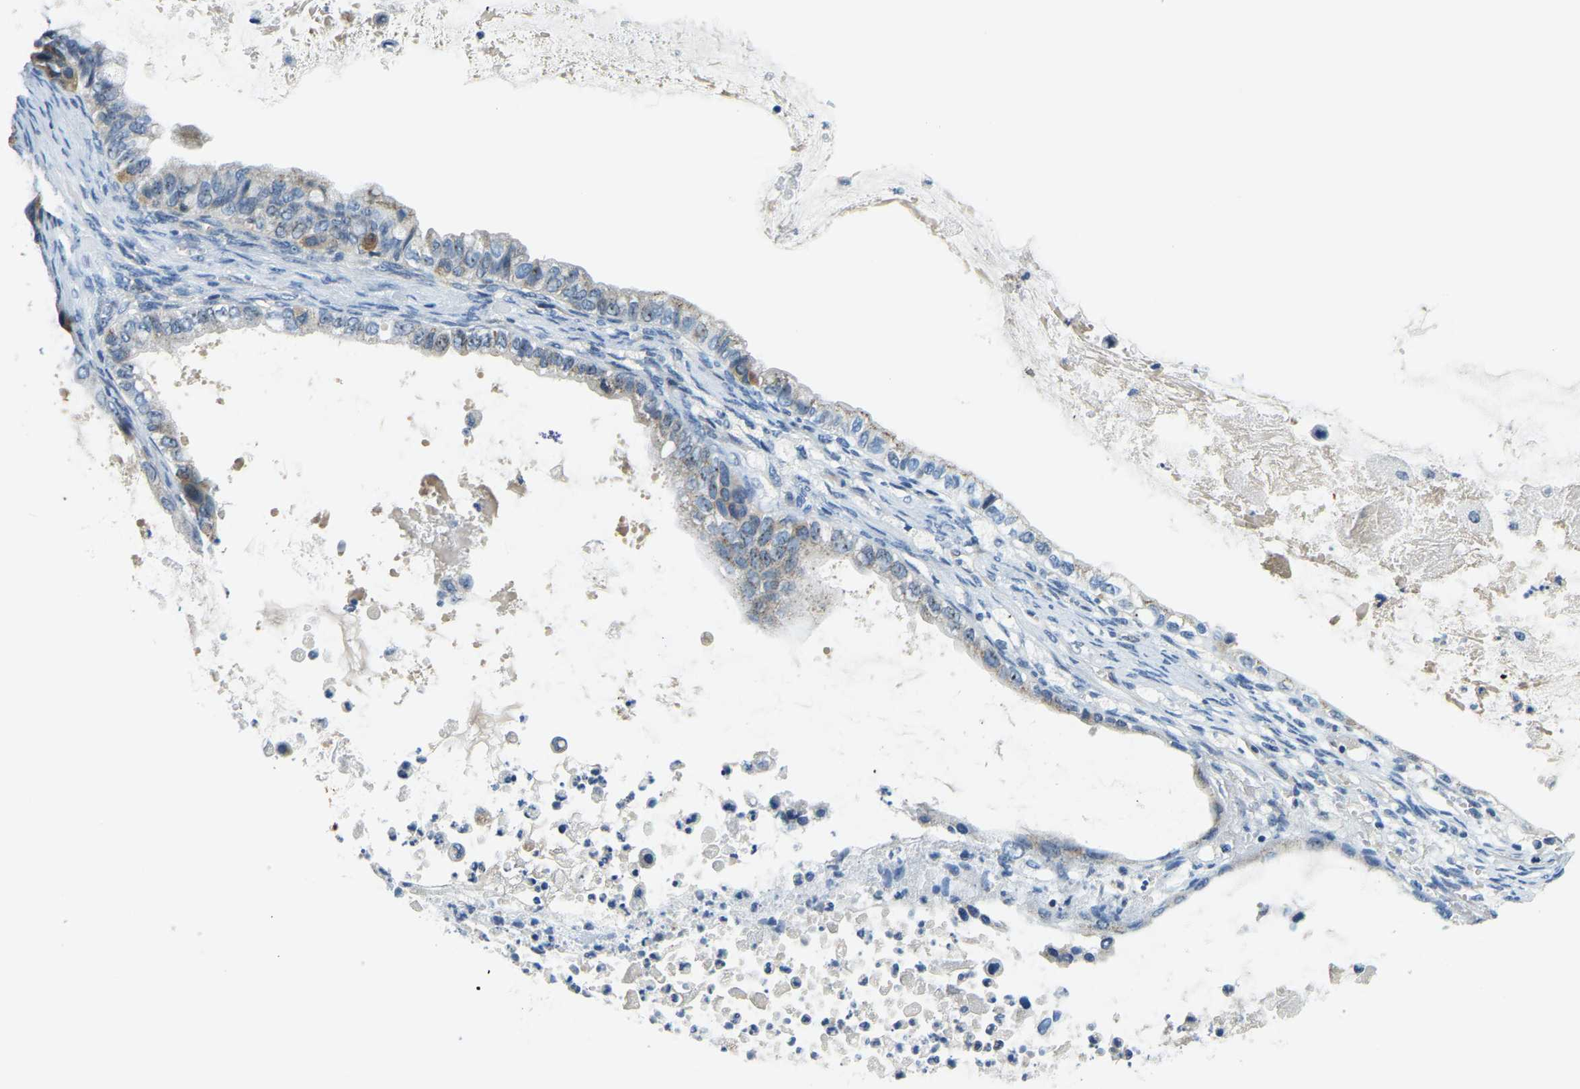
{"staining": {"intensity": "moderate", "quantity": "<25%", "location": "cytoplasmic/membranous"}, "tissue": "ovarian cancer", "cell_type": "Tumor cells", "image_type": "cancer", "snomed": [{"axis": "morphology", "description": "Cystadenocarcinoma, mucinous, NOS"}, {"axis": "topography", "description": "Ovary"}], "caption": "Human ovarian cancer (mucinous cystadenocarcinoma) stained with a protein marker reveals moderate staining in tumor cells.", "gene": "RRP1", "patient": {"sex": "female", "age": 80}}